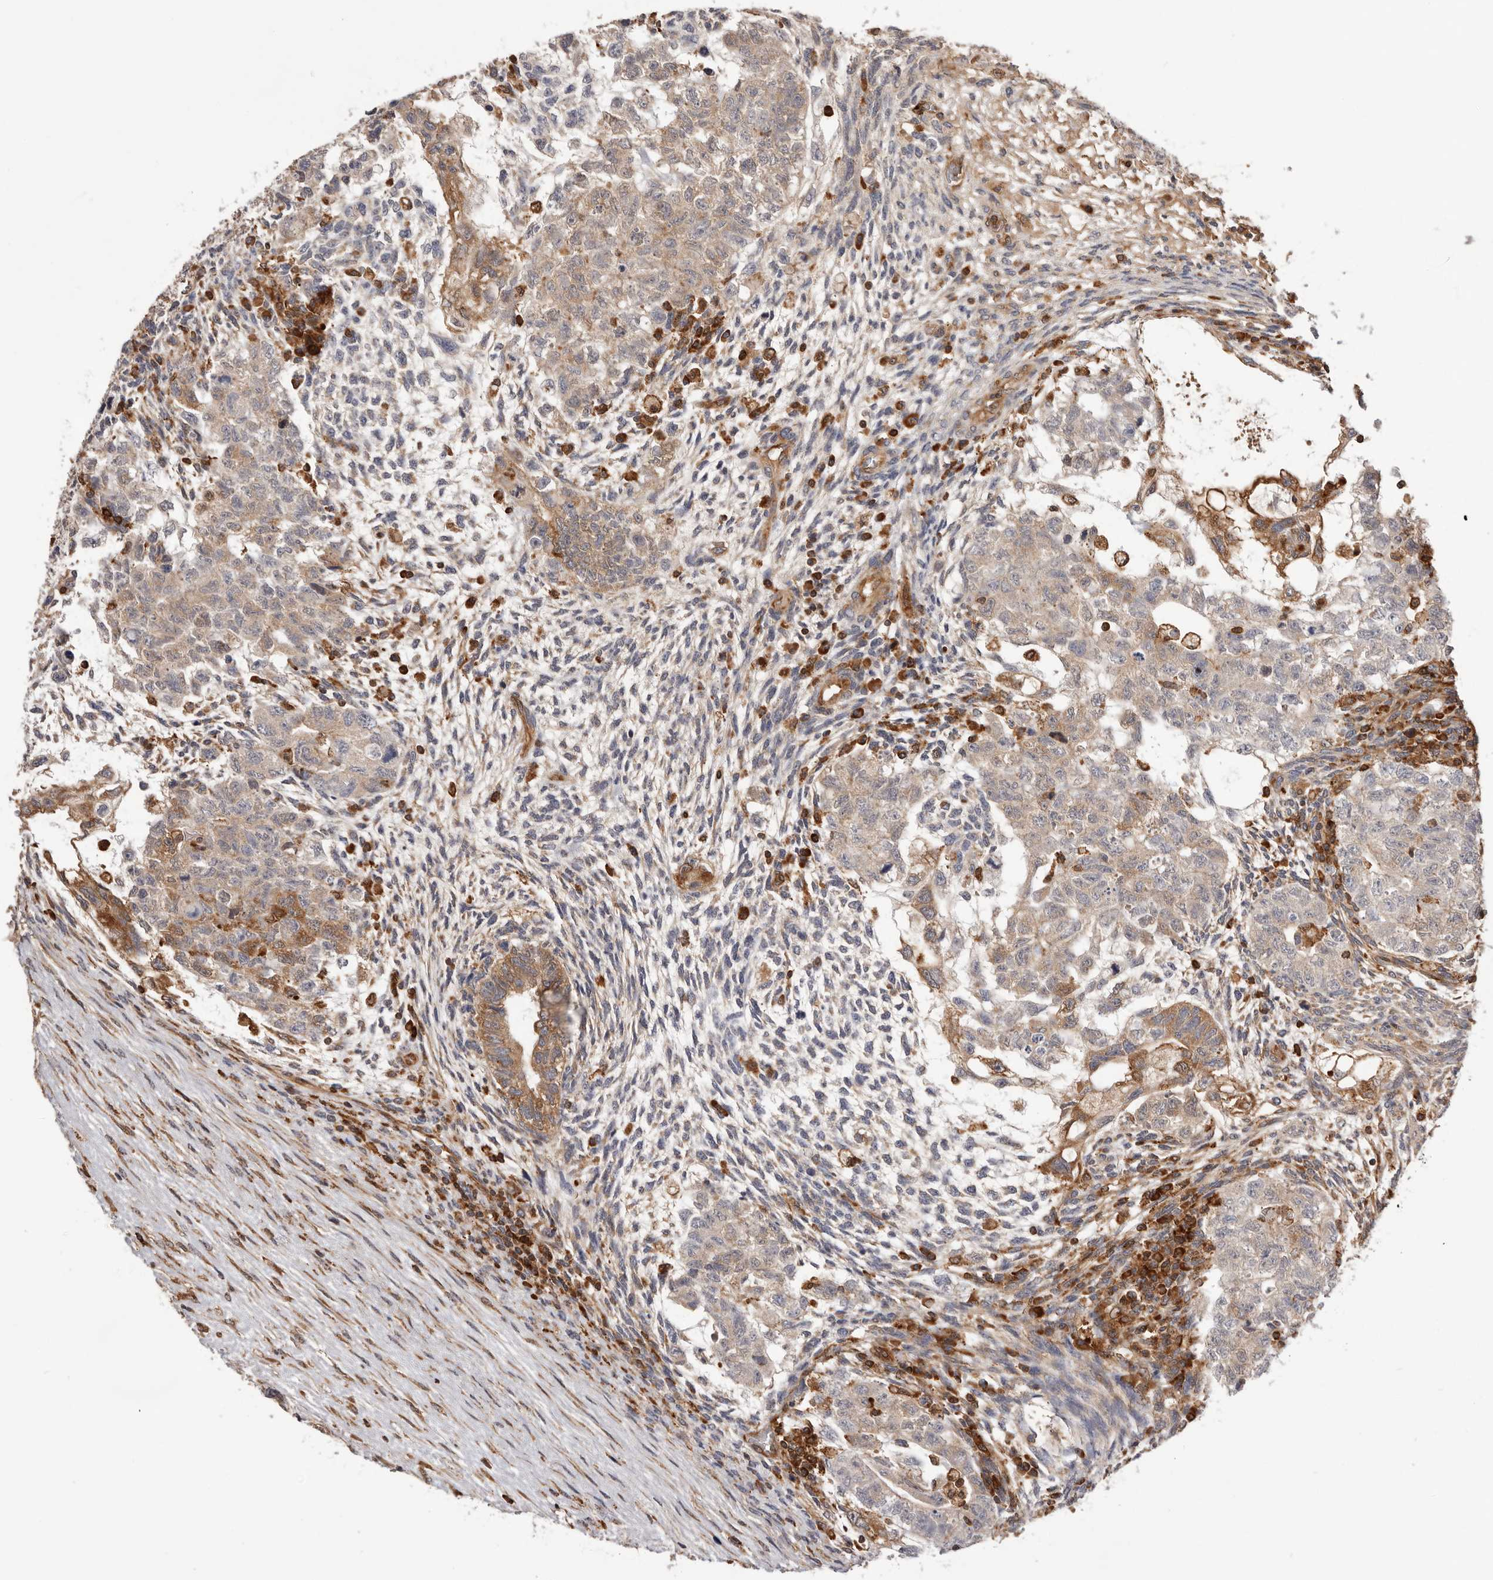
{"staining": {"intensity": "weak", "quantity": ">75%", "location": "cytoplasmic/membranous"}, "tissue": "testis cancer", "cell_type": "Tumor cells", "image_type": "cancer", "snomed": [{"axis": "morphology", "description": "Normal tissue, NOS"}, {"axis": "morphology", "description": "Carcinoma, Embryonal, NOS"}, {"axis": "topography", "description": "Testis"}], "caption": "This photomicrograph displays testis cancer (embryonal carcinoma) stained with IHC to label a protein in brown. The cytoplasmic/membranous of tumor cells show weak positivity for the protein. Nuclei are counter-stained blue.", "gene": "RNF213", "patient": {"sex": "male", "age": 36}}